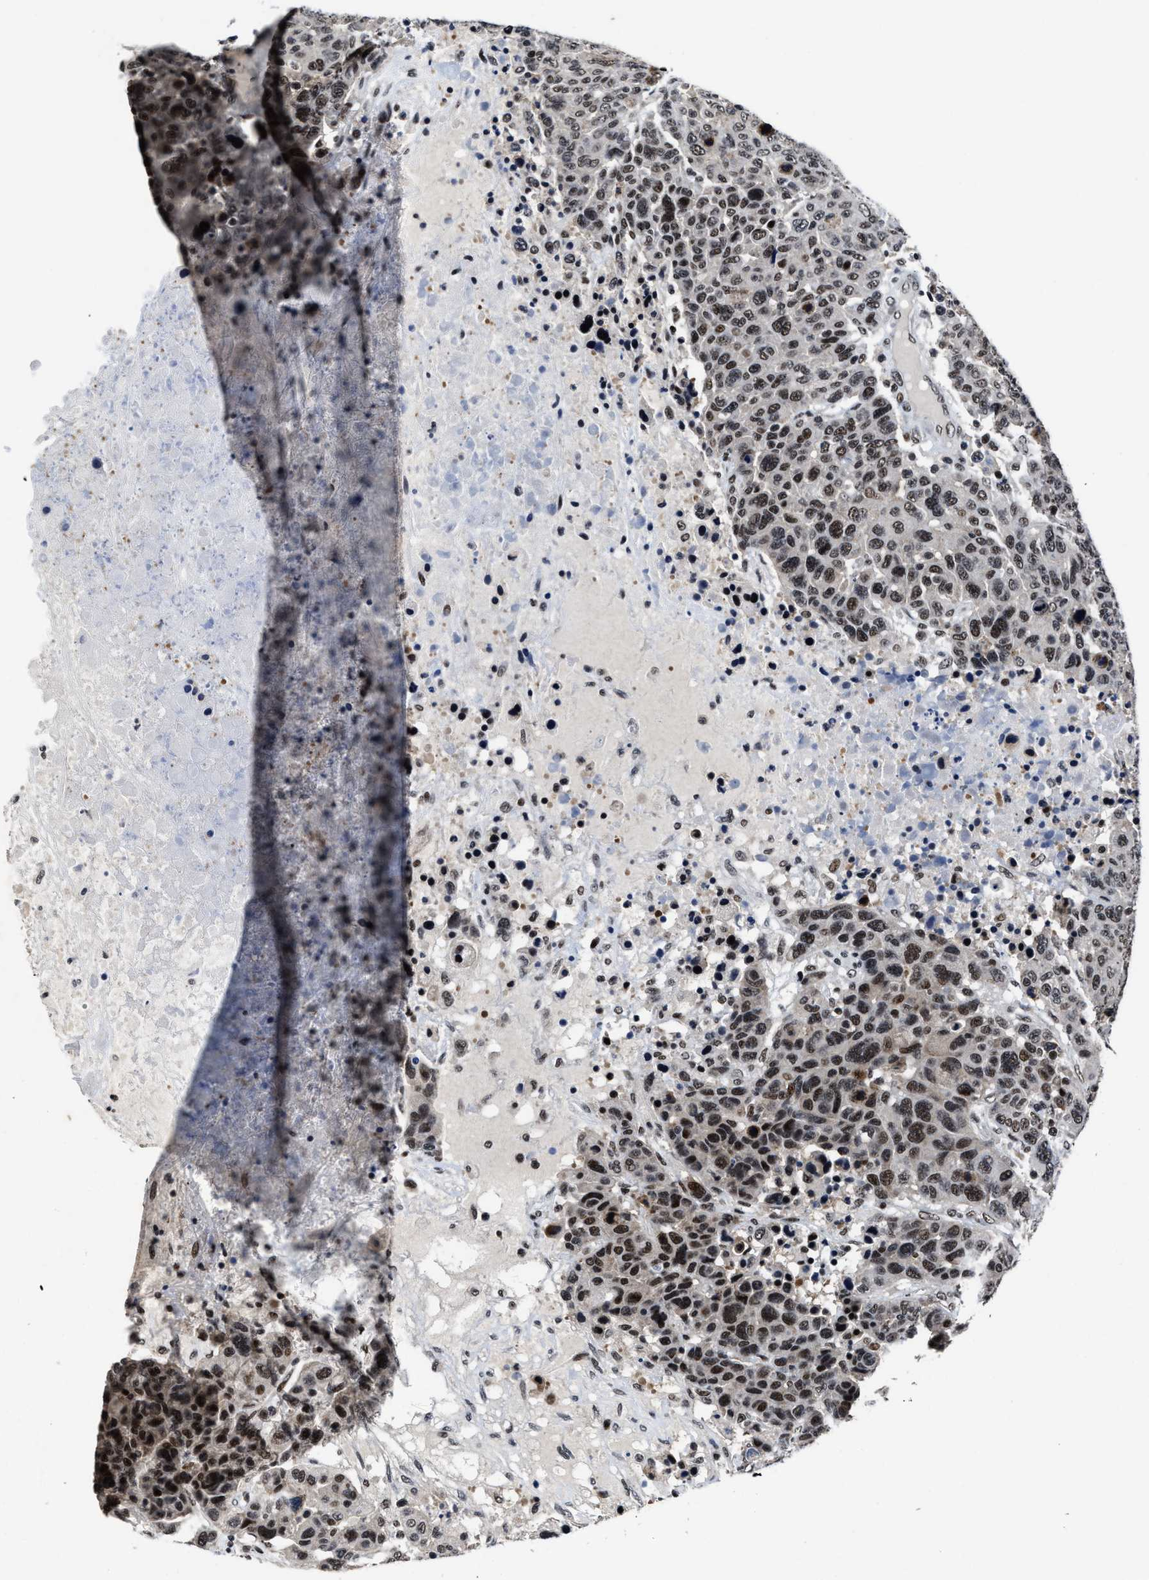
{"staining": {"intensity": "moderate", "quantity": ">75%", "location": "nuclear"}, "tissue": "breast cancer", "cell_type": "Tumor cells", "image_type": "cancer", "snomed": [{"axis": "morphology", "description": "Duct carcinoma"}, {"axis": "topography", "description": "Breast"}], "caption": "Moderate nuclear staining for a protein is present in approximately >75% of tumor cells of breast cancer using IHC.", "gene": "ZNF233", "patient": {"sex": "female", "age": 37}}